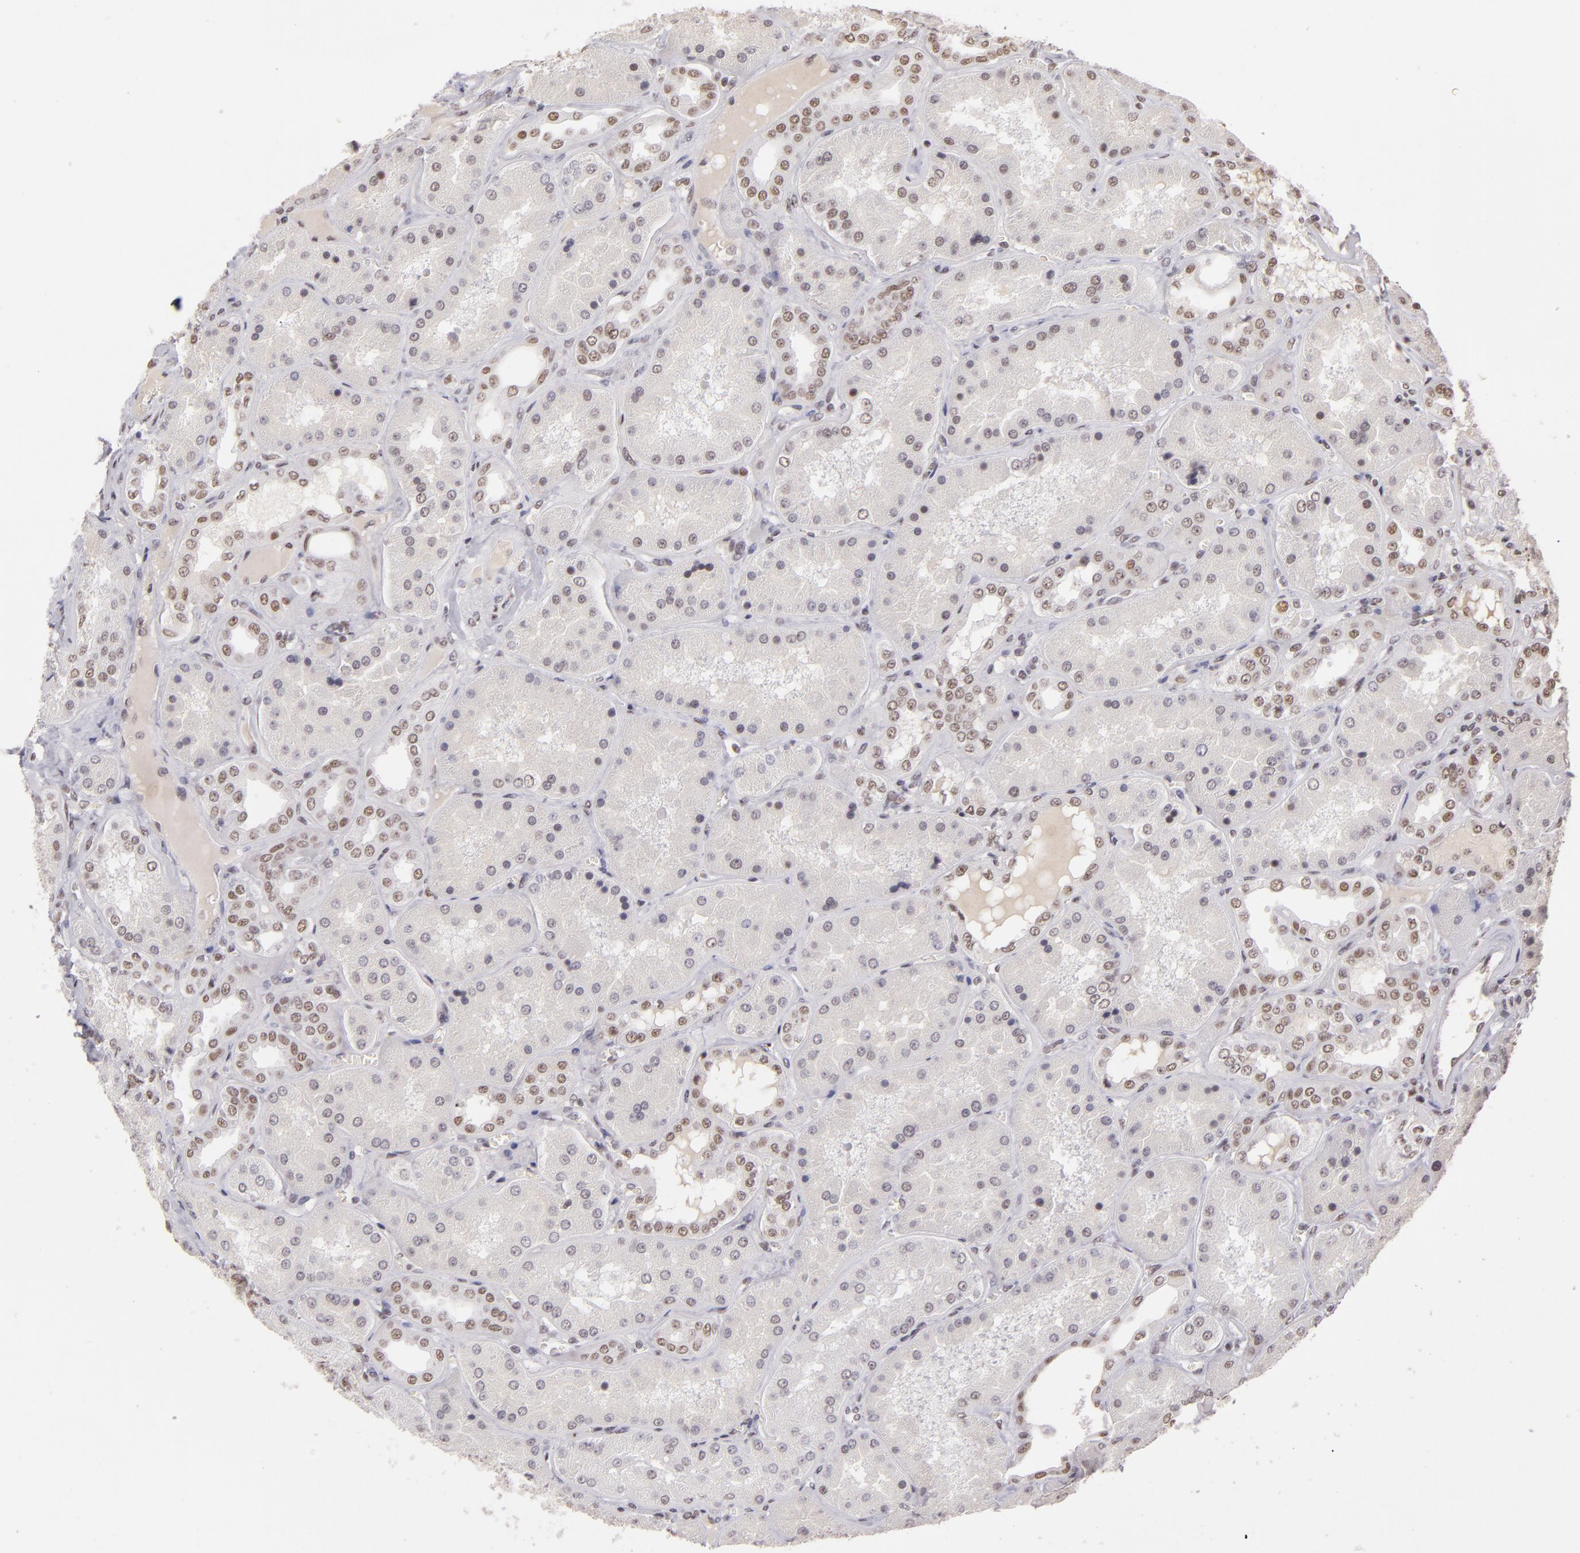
{"staining": {"intensity": "weak", "quantity": "<25%", "location": "nuclear"}, "tissue": "kidney", "cell_type": "Cells in glomeruli", "image_type": "normal", "snomed": [{"axis": "morphology", "description": "Normal tissue, NOS"}, {"axis": "topography", "description": "Kidney"}], "caption": "Kidney stained for a protein using immunohistochemistry (IHC) shows no positivity cells in glomeruli.", "gene": "INTS6", "patient": {"sex": "female", "age": 56}}